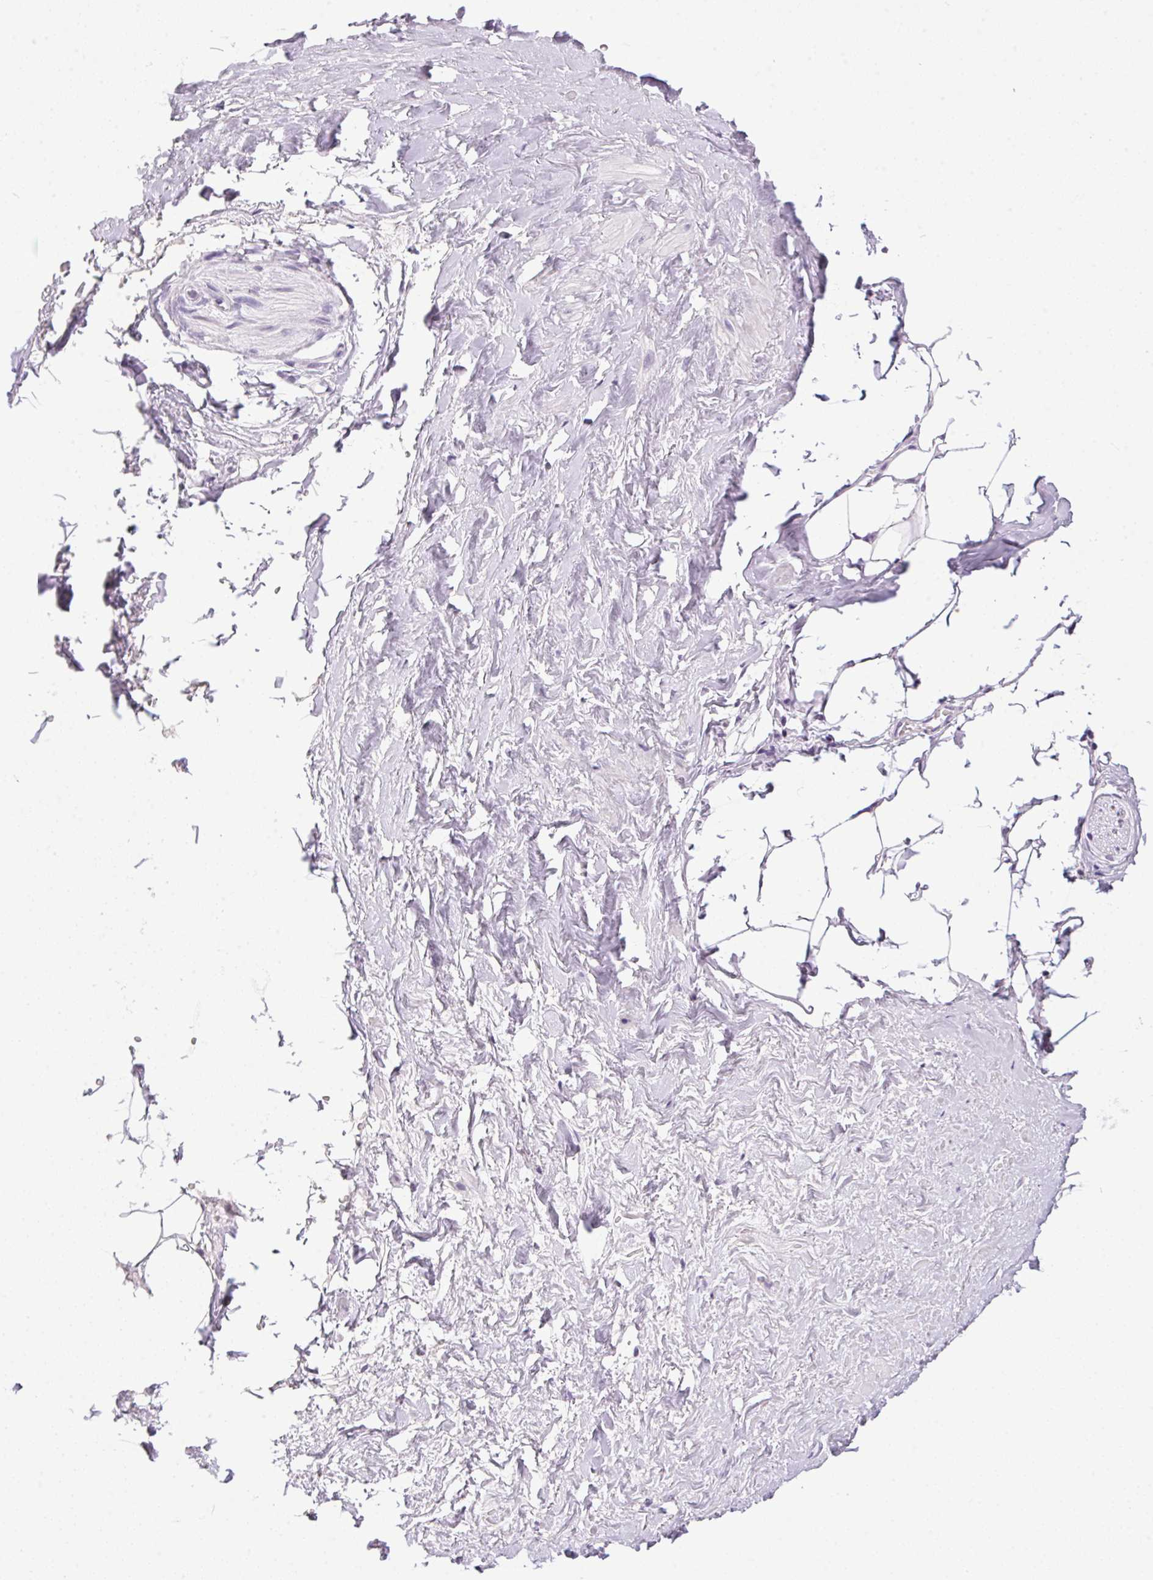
{"staining": {"intensity": "negative", "quantity": "none", "location": "none"}, "tissue": "adipose tissue", "cell_type": "Adipocytes", "image_type": "normal", "snomed": [{"axis": "morphology", "description": "Normal tissue, NOS"}, {"axis": "topography", "description": "Prostate"}, {"axis": "topography", "description": "Peripheral nerve tissue"}], "caption": "Normal adipose tissue was stained to show a protein in brown. There is no significant staining in adipocytes. (DAB immunohistochemistry, high magnification).", "gene": "TMEM88B", "patient": {"sex": "male", "age": 55}}